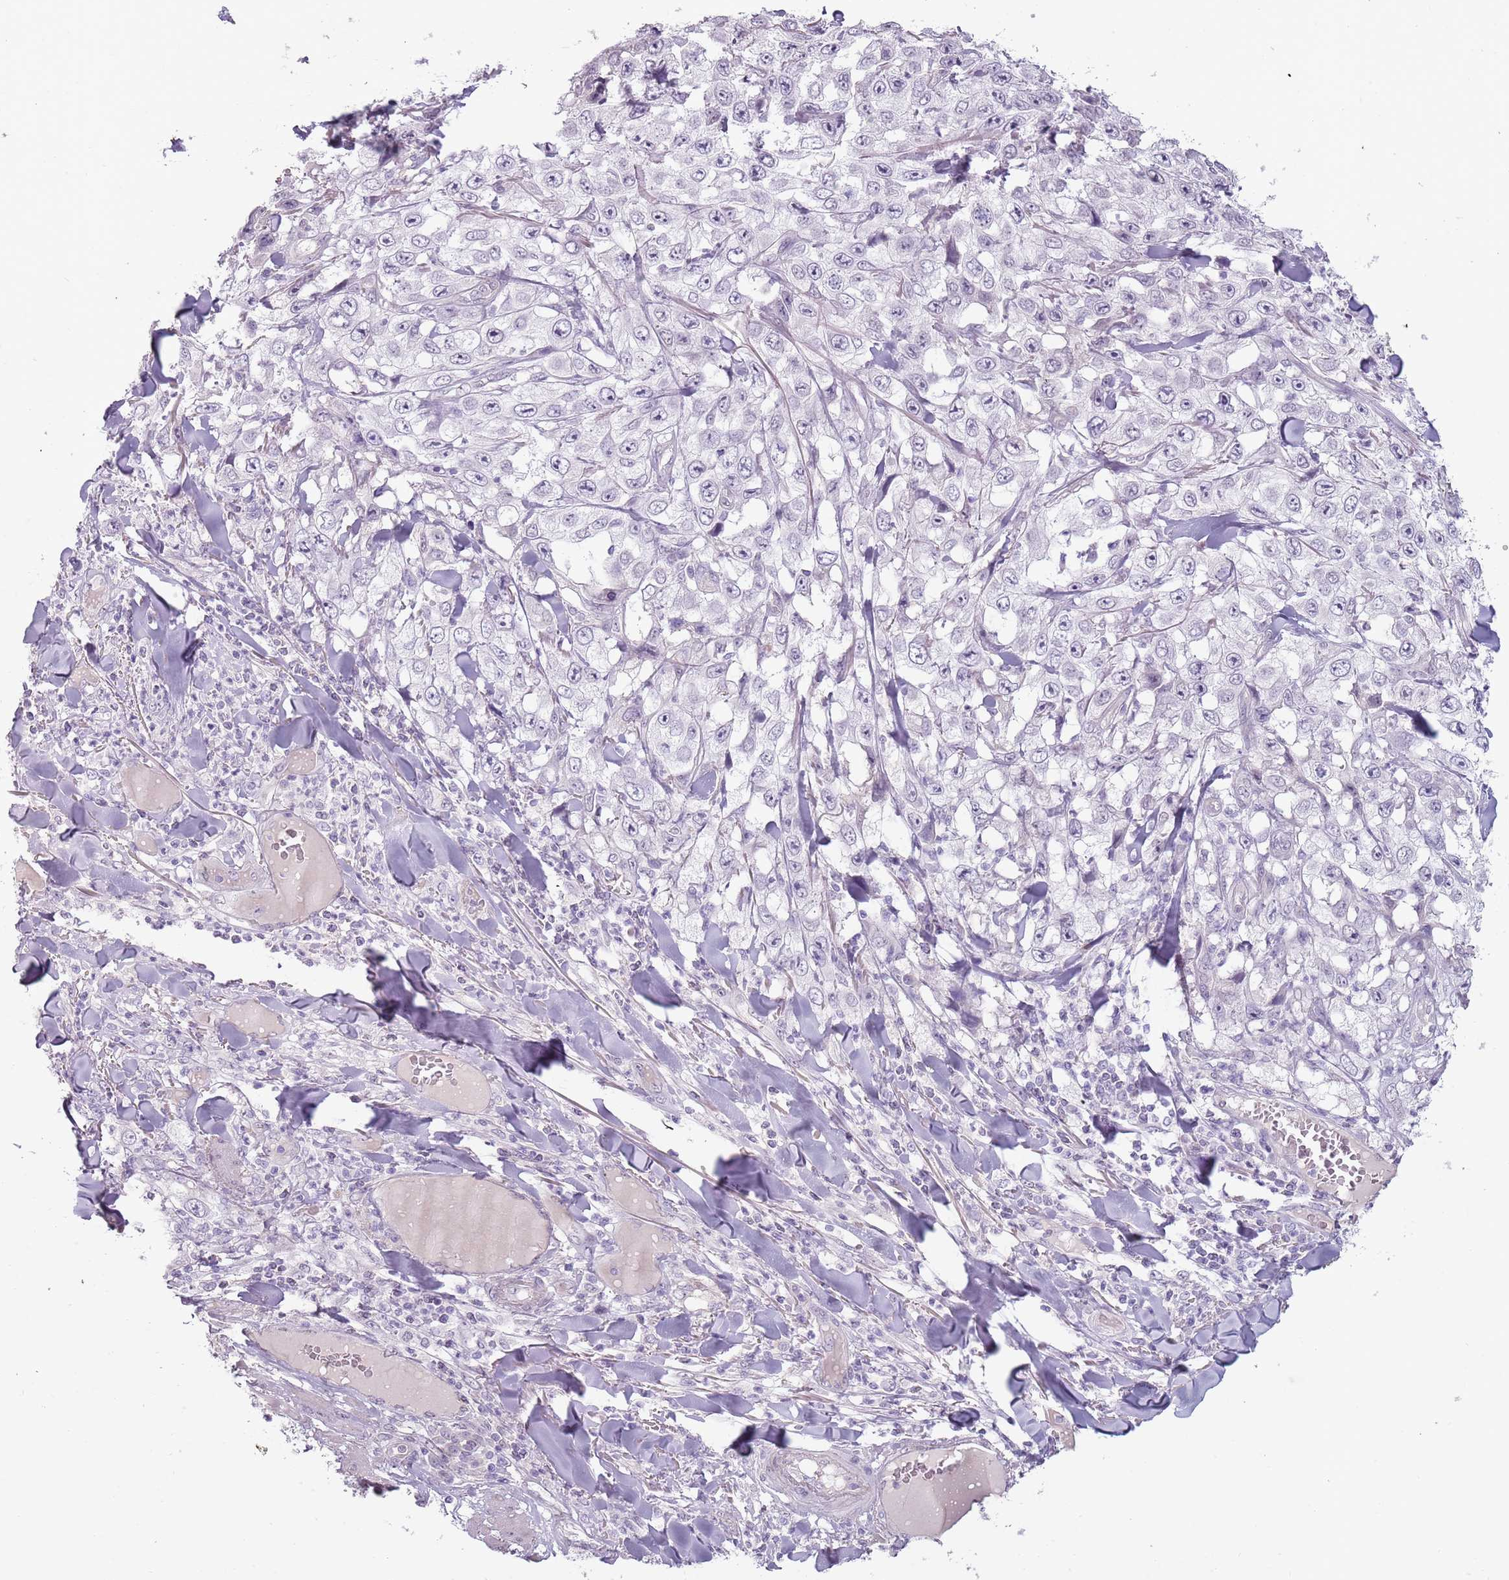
{"staining": {"intensity": "negative", "quantity": "none", "location": "none"}, "tissue": "skin cancer", "cell_type": "Tumor cells", "image_type": "cancer", "snomed": [{"axis": "morphology", "description": "Squamous cell carcinoma, NOS"}, {"axis": "topography", "description": "Skin"}], "caption": "Human skin cancer (squamous cell carcinoma) stained for a protein using immunohistochemistry displays no staining in tumor cells.", "gene": "RFX2", "patient": {"sex": "male", "age": 82}}